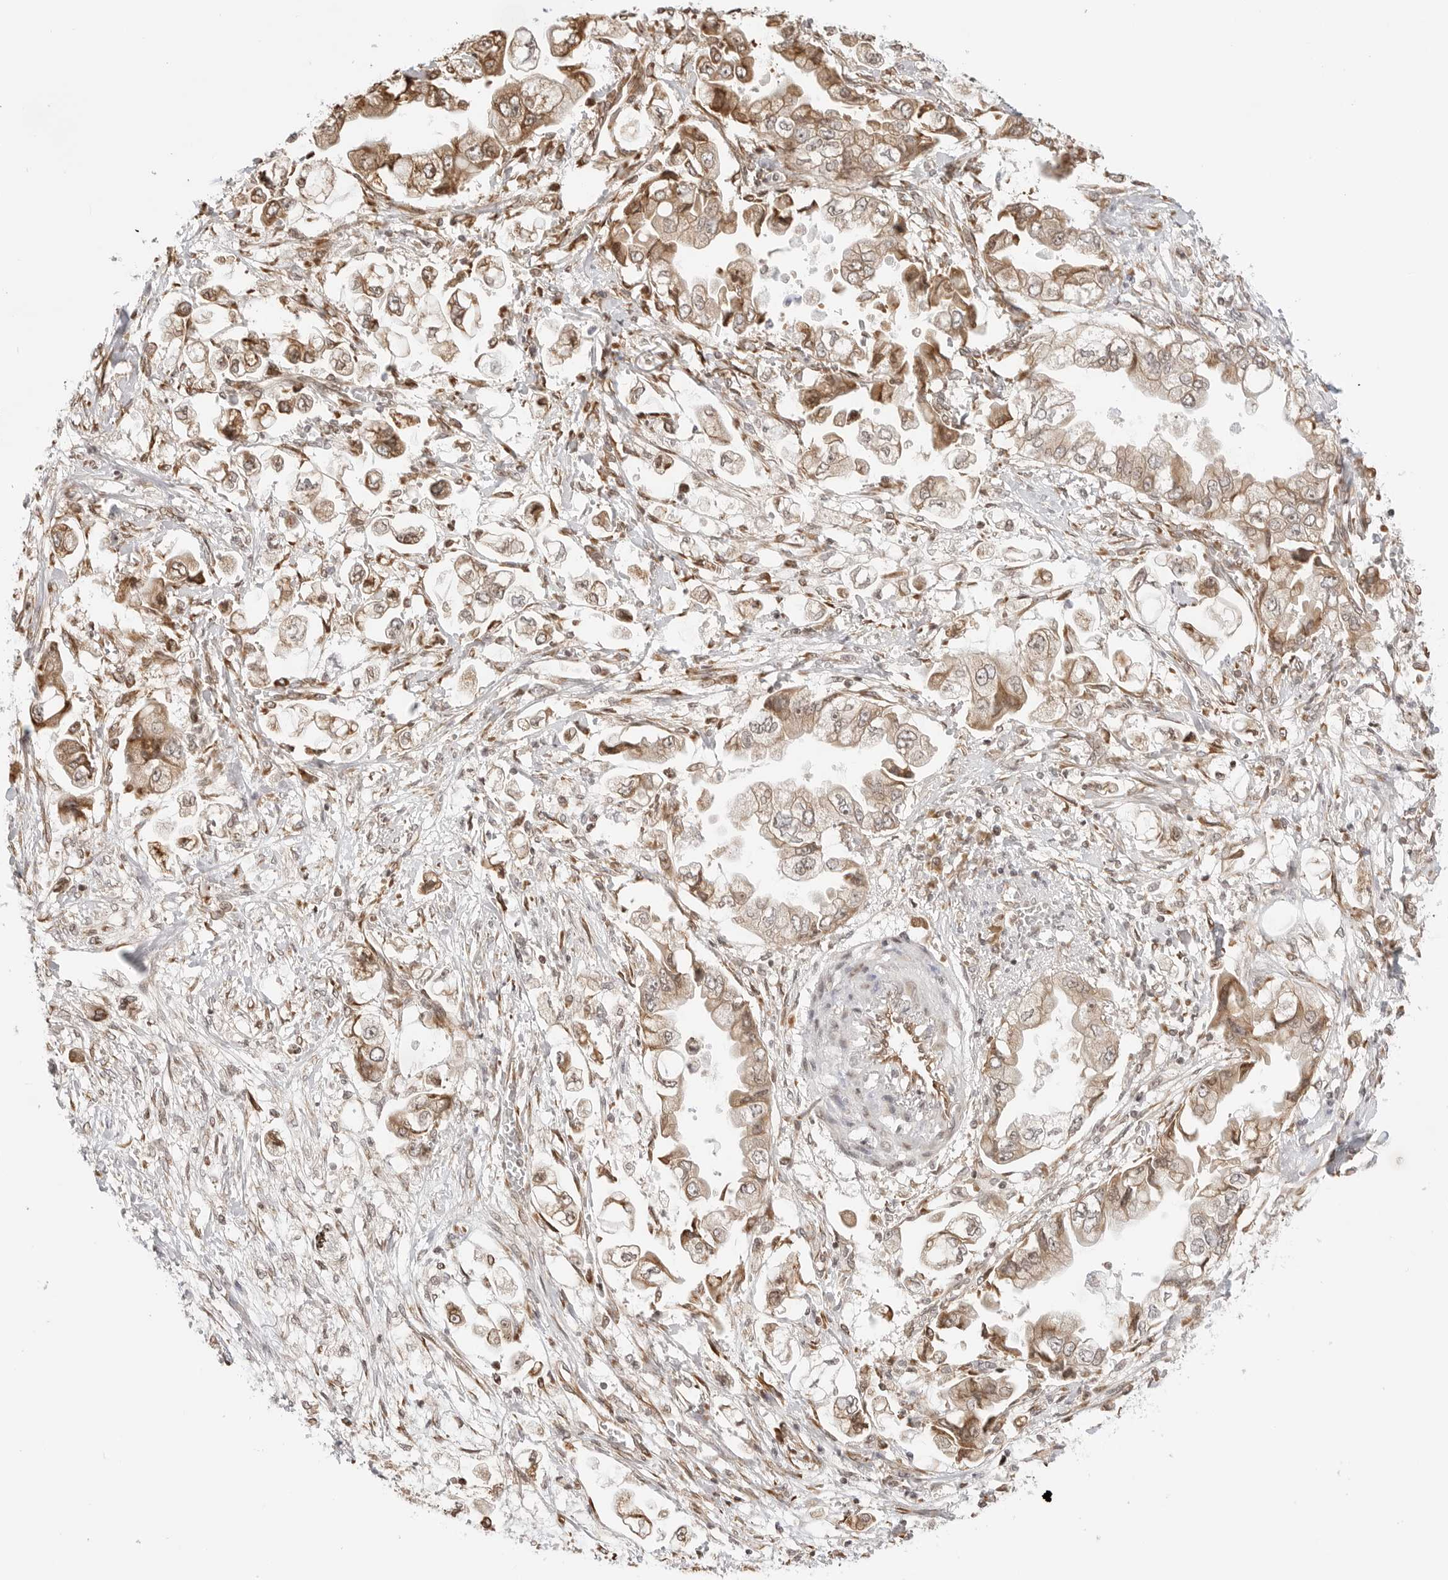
{"staining": {"intensity": "moderate", "quantity": ">75%", "location": "cytoplasmic/membranous,nuclear"}, "tissue": "stomach cancer", "cell_type": "Tumor cells", "image_type": "cancer", "snomed": [{"axis": "morphology", "description": "Adenocarcinoma, NOS"}, {"axis": "topography", "description": "Stomach"}], "caption": "Stomach adenocarcinoma was stained to show a protein in brown. There is medium levels of moderate cytoplasmic/membranous and nuclear expression in approximately >75% of tumor cells.", "gene": "FKBP14", "patient": {"sex": "male", "age": 62}}